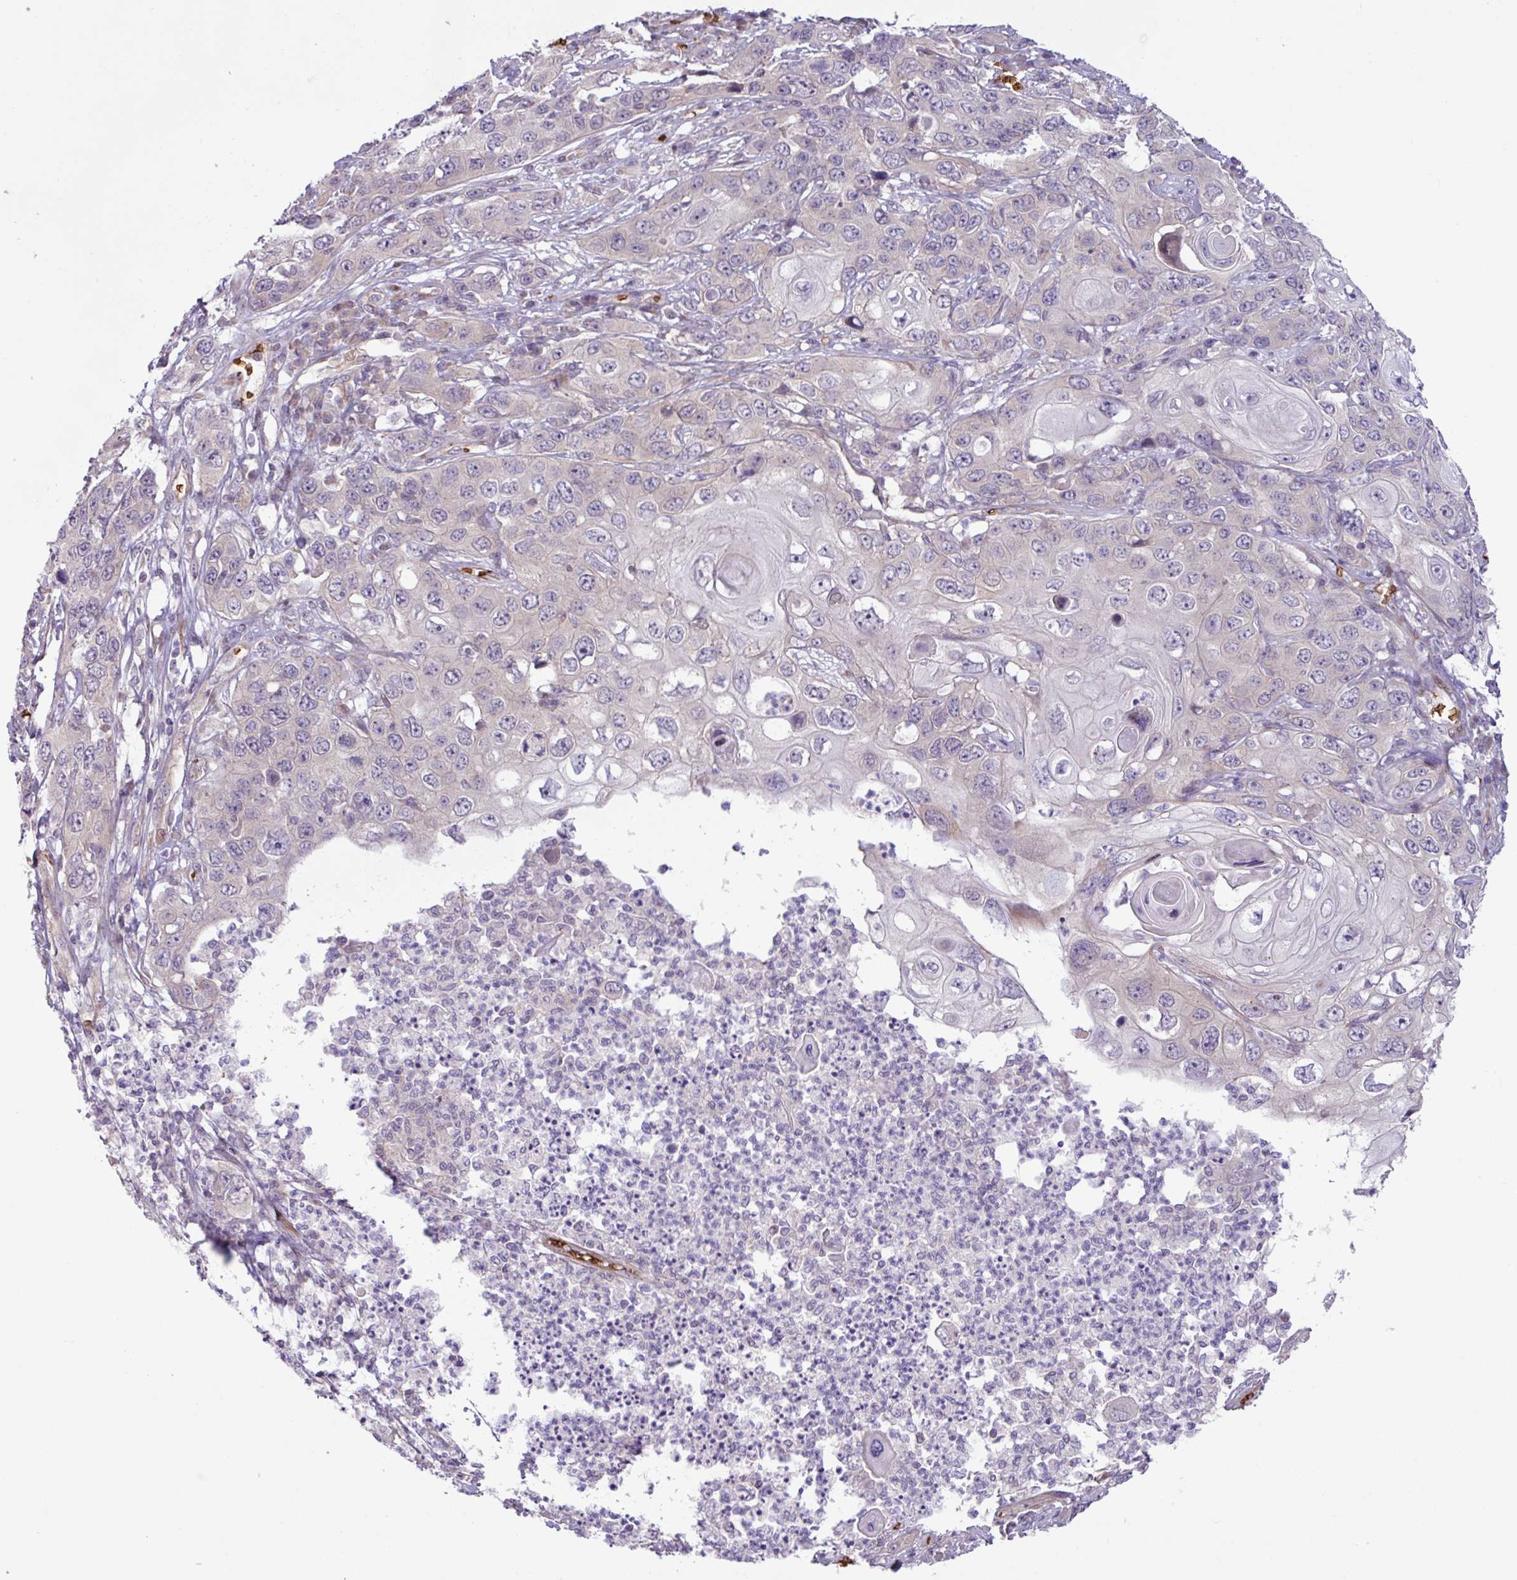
{"staining": {"intensity": "negative", "quantity": "none", "location": "none"}, "tissue": "skin cancer", "cell_type": "Tumor cells", "image_type": "cancer", "snomed": [{"axis": "morphology", "description": "Squamous cell carcinoma, NOS"}, {"axis": "topography", "description": "Skin"}], "caption": "Photomicrograph shows no significant protein staining in tumor cells of squamous cell carcinoma (skin).", "gene": "RAD21L1", "patient": {"sex": "male", "age": 55}}